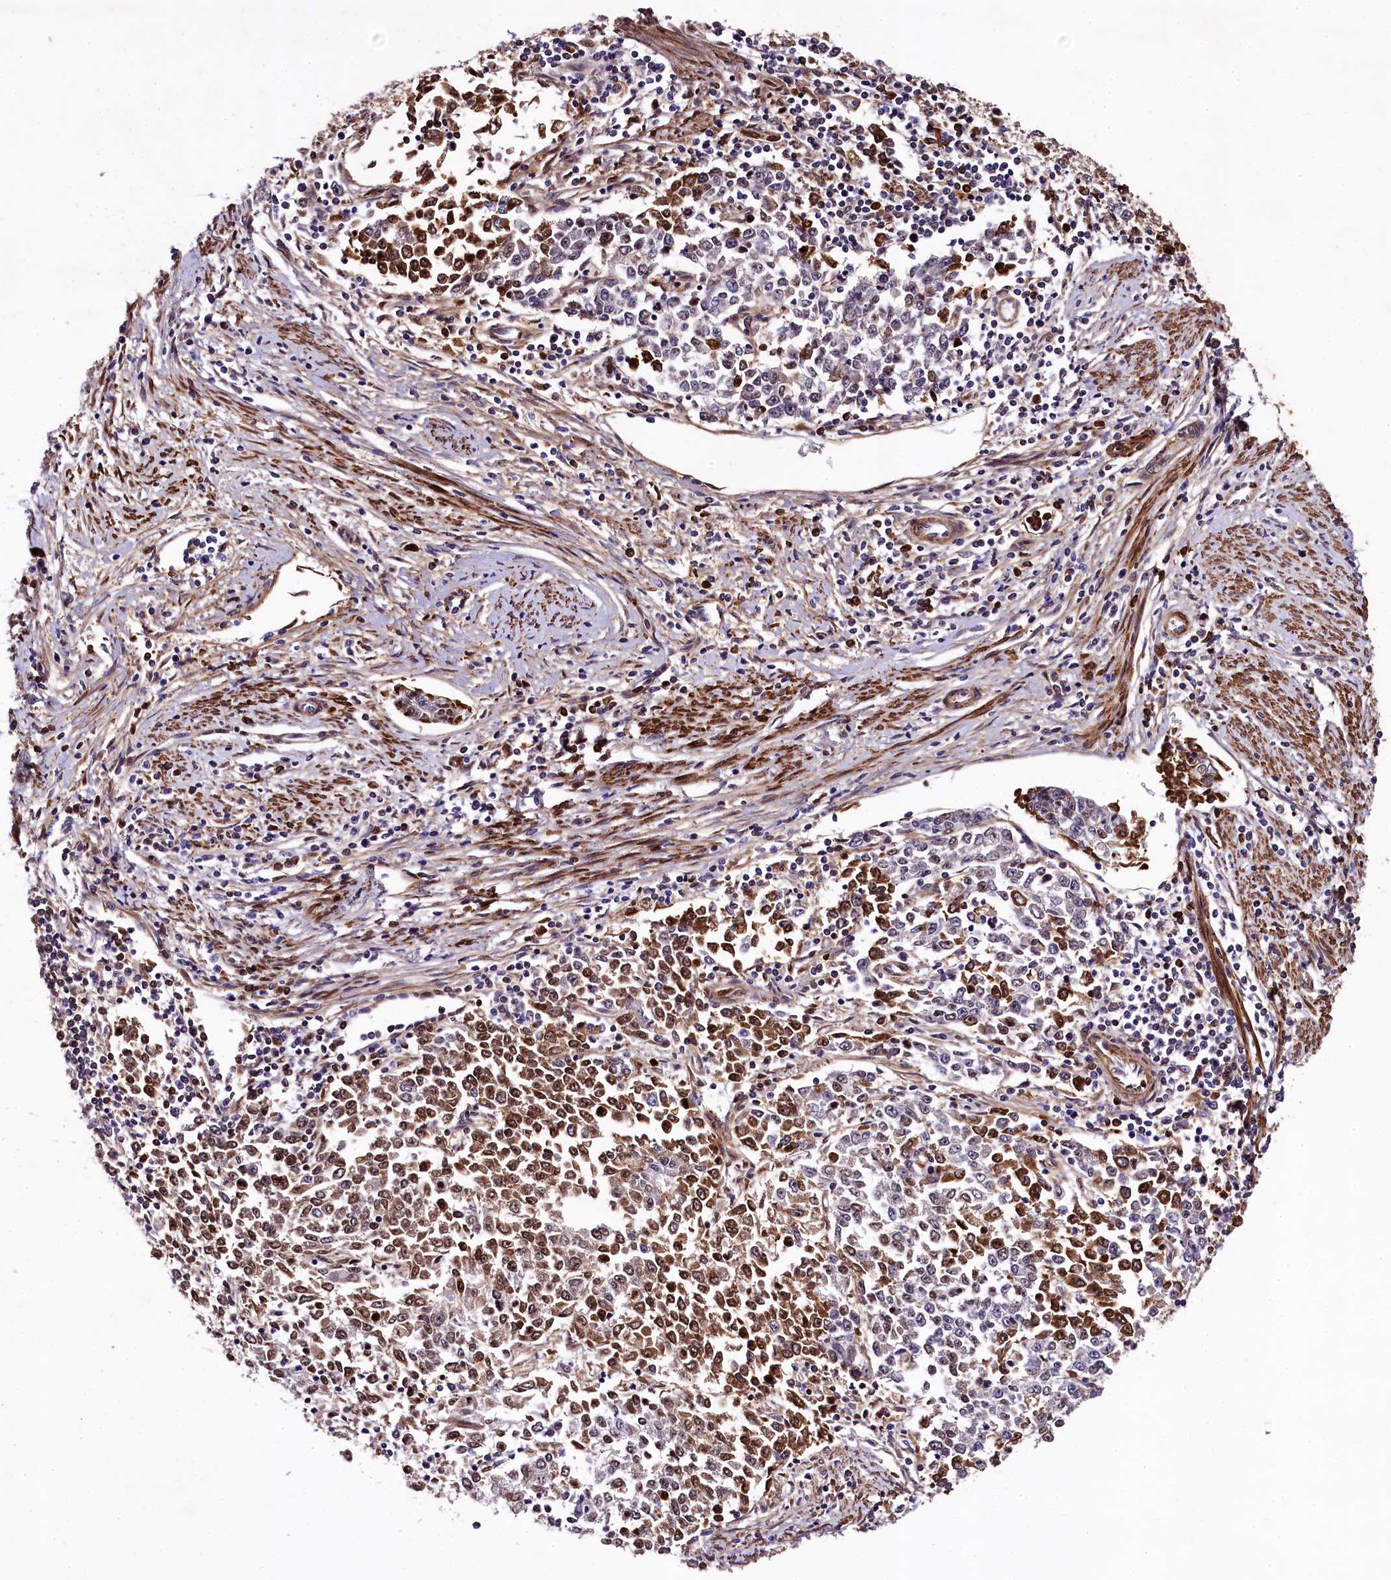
{"staining": {"intensity": "strong", "quantity": "25%-75%", "location": "cytoplasmic/membranous,nuclear"}, "tissue": "endometrial cancer", "cell_type": "Tumor cells", "image_type": "cancer", "snomed": [{"axis": "morphology", "description": "Adenocarcinoma, NOS"}, {"axis": "topography", "description": "Endometrium"}], "caption": "The image exhibits immunohistochemical staining of endometrial cancer. There is strong cytoplasmic/membranous and nuclear staining is seen in approximately 25%-75% of tumor cells. Immunohistochemistry (ihc) stains the protein in brown and the nuclei are stained blue.", "gene": "SAMD10", "patient": {"sex": "female", "age": 50}}